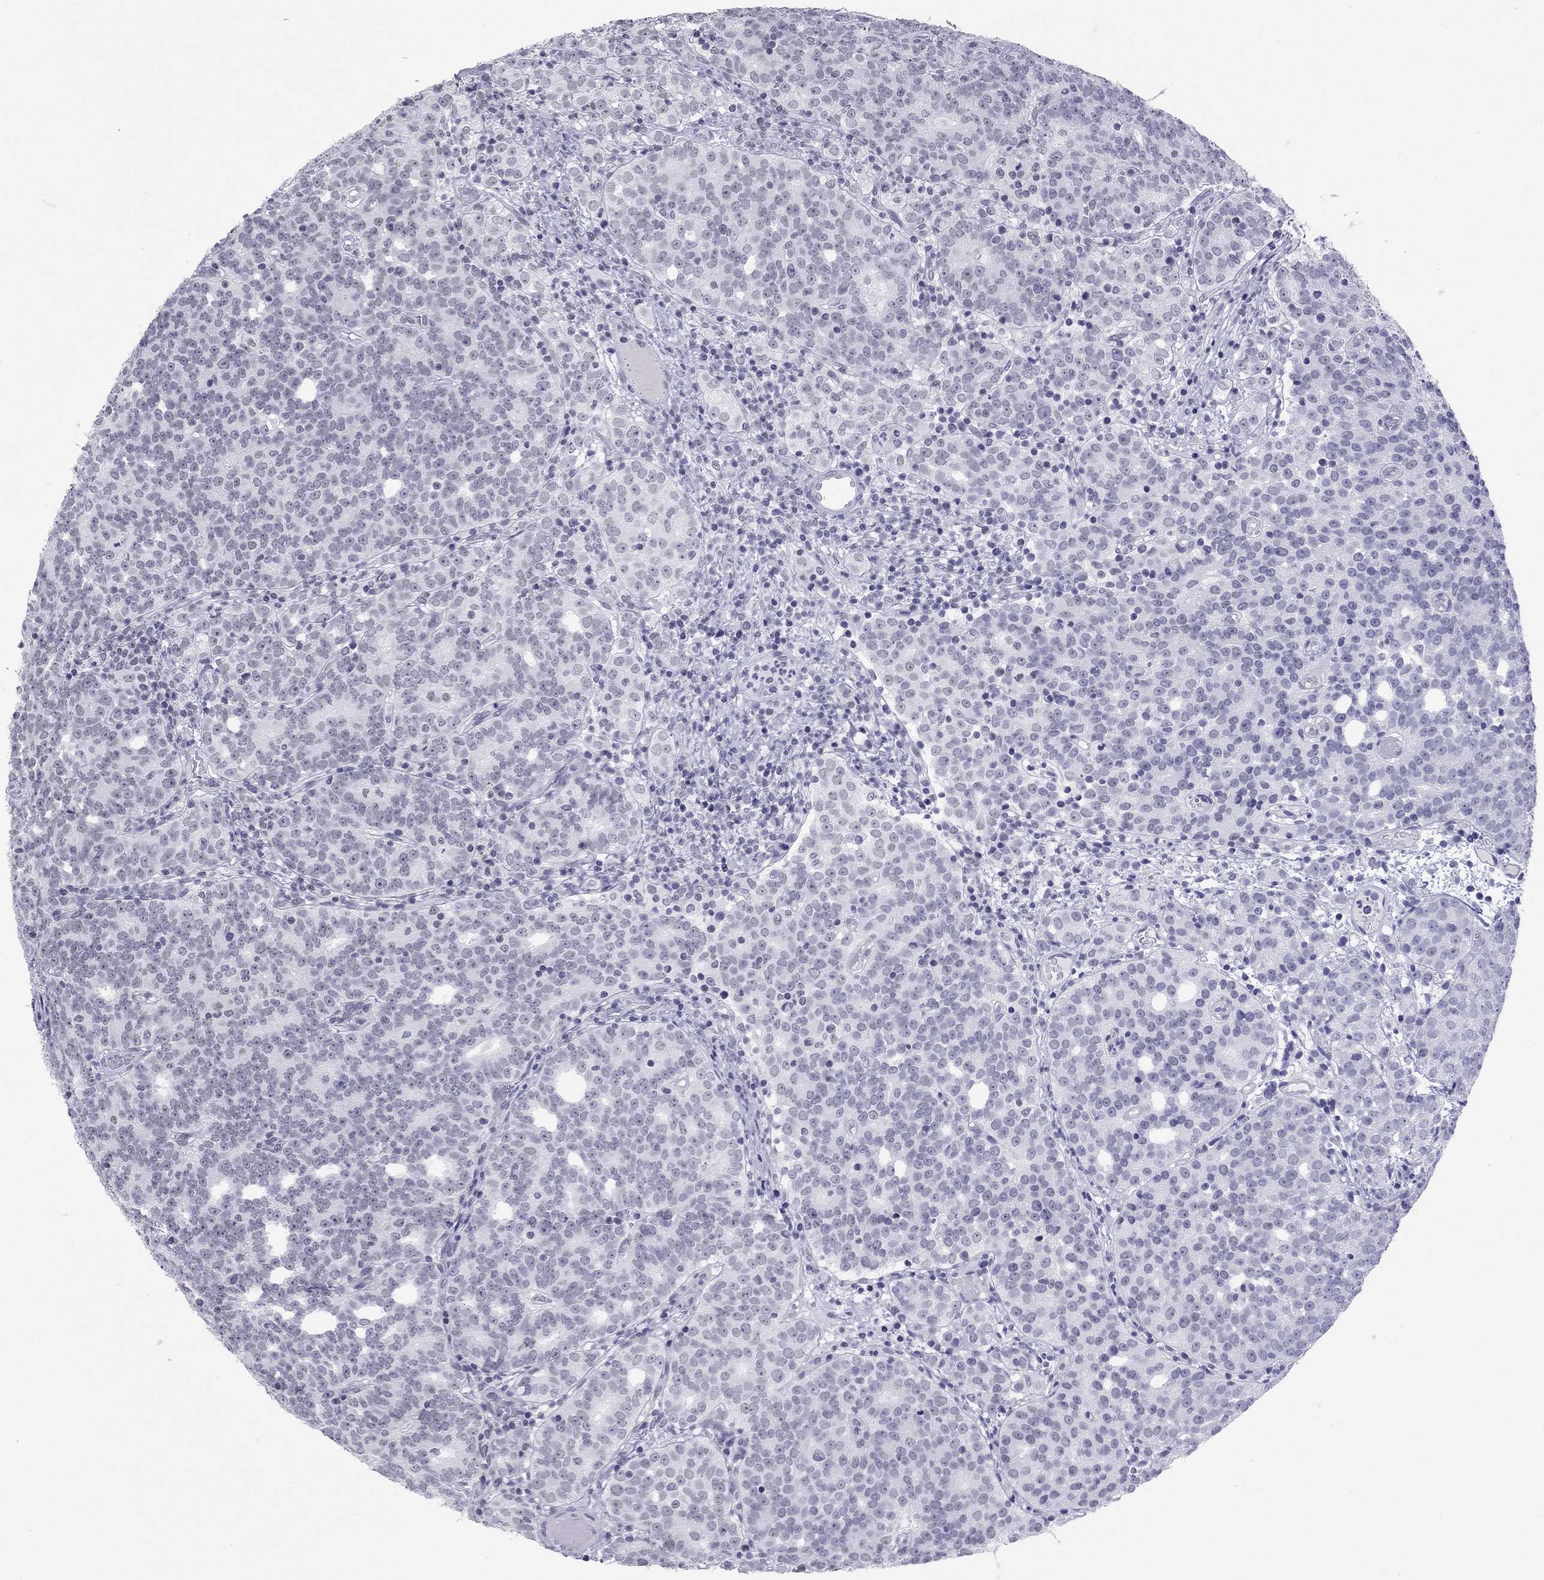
{"staining": {"intensity": "negative", "quantity": "none", "location": "none"}, "tissue": "prostate cancer", "cell_type": "Tumor cells", "image_type": "cancer", "snomed": [{"axis": "morphology", "description": "Adenocarcinoma, High grade"}, {"axis": "topography", "description": "Prostate"}], "caption": "Adenocarcinoma (high-grade) (prostate) was stained to show a protein in brown. There is no significant staining in tumor cells.", "gene": "JHY", "patient": {"sex": "male", "age": 53}}